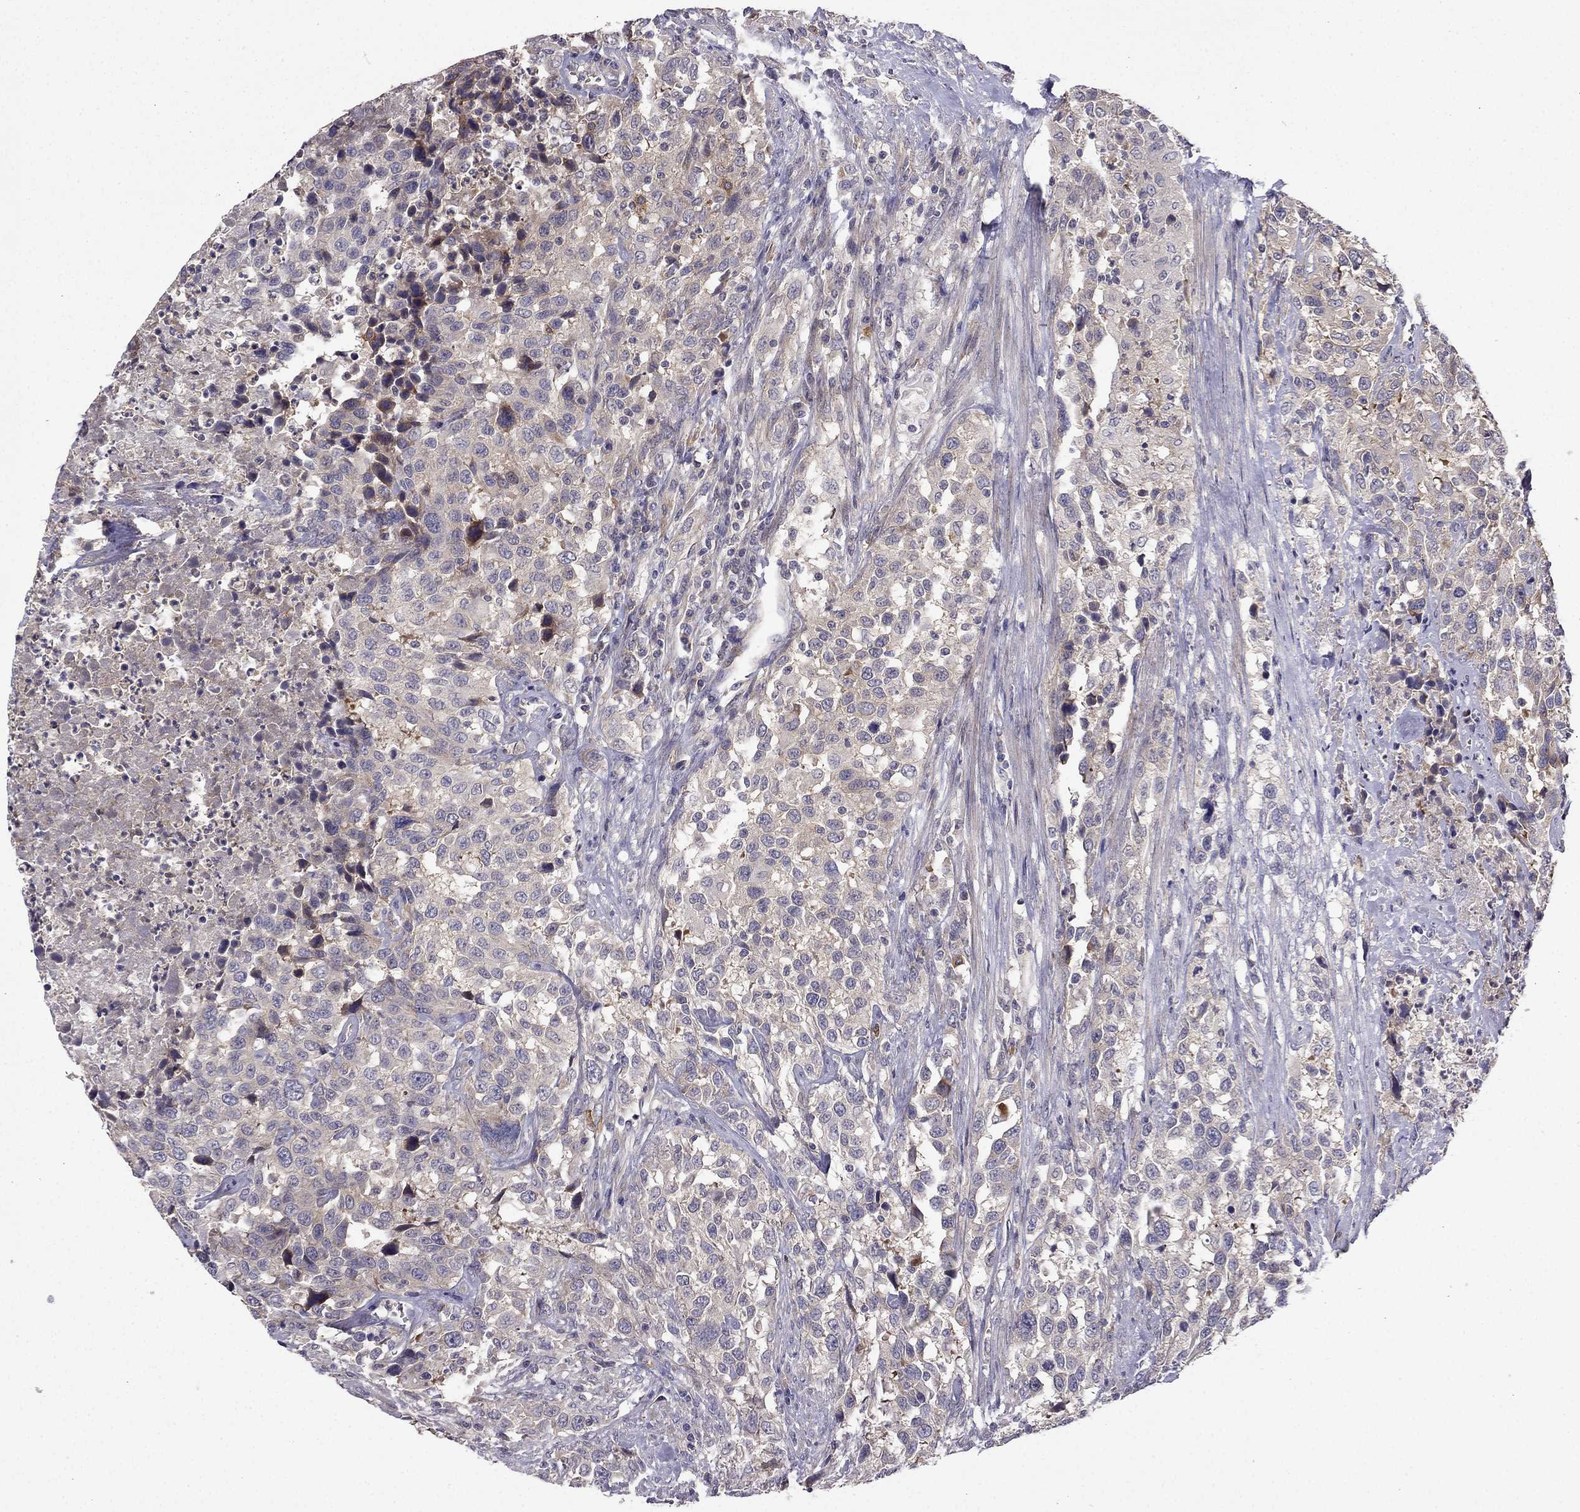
{"staining": {"intensity": "weak", "quantity": "25%-75%", "location": "cytoplasmic/membranous"}, "tissue": "urothelial cancer", "cell_type": "Tumor cells", "image_type": "cancer", "snomed": [{"axis": "morphology", "description": "Urothelial carcinoma, NOS"}, {"axis": "morphology", "description": "Urothelial carcinoma, High grade"}, {"axis": "topography", "description": "Urinary bladder"}], "caption": "There is low levels of weak cytoplasmic/membranous positivity in tumor cells of urothelial cancer, as demonstrated by immunohistochemical staining (brown color).", "gene": "STXBP5", "patient": {"sex": "female", "age": 64}}